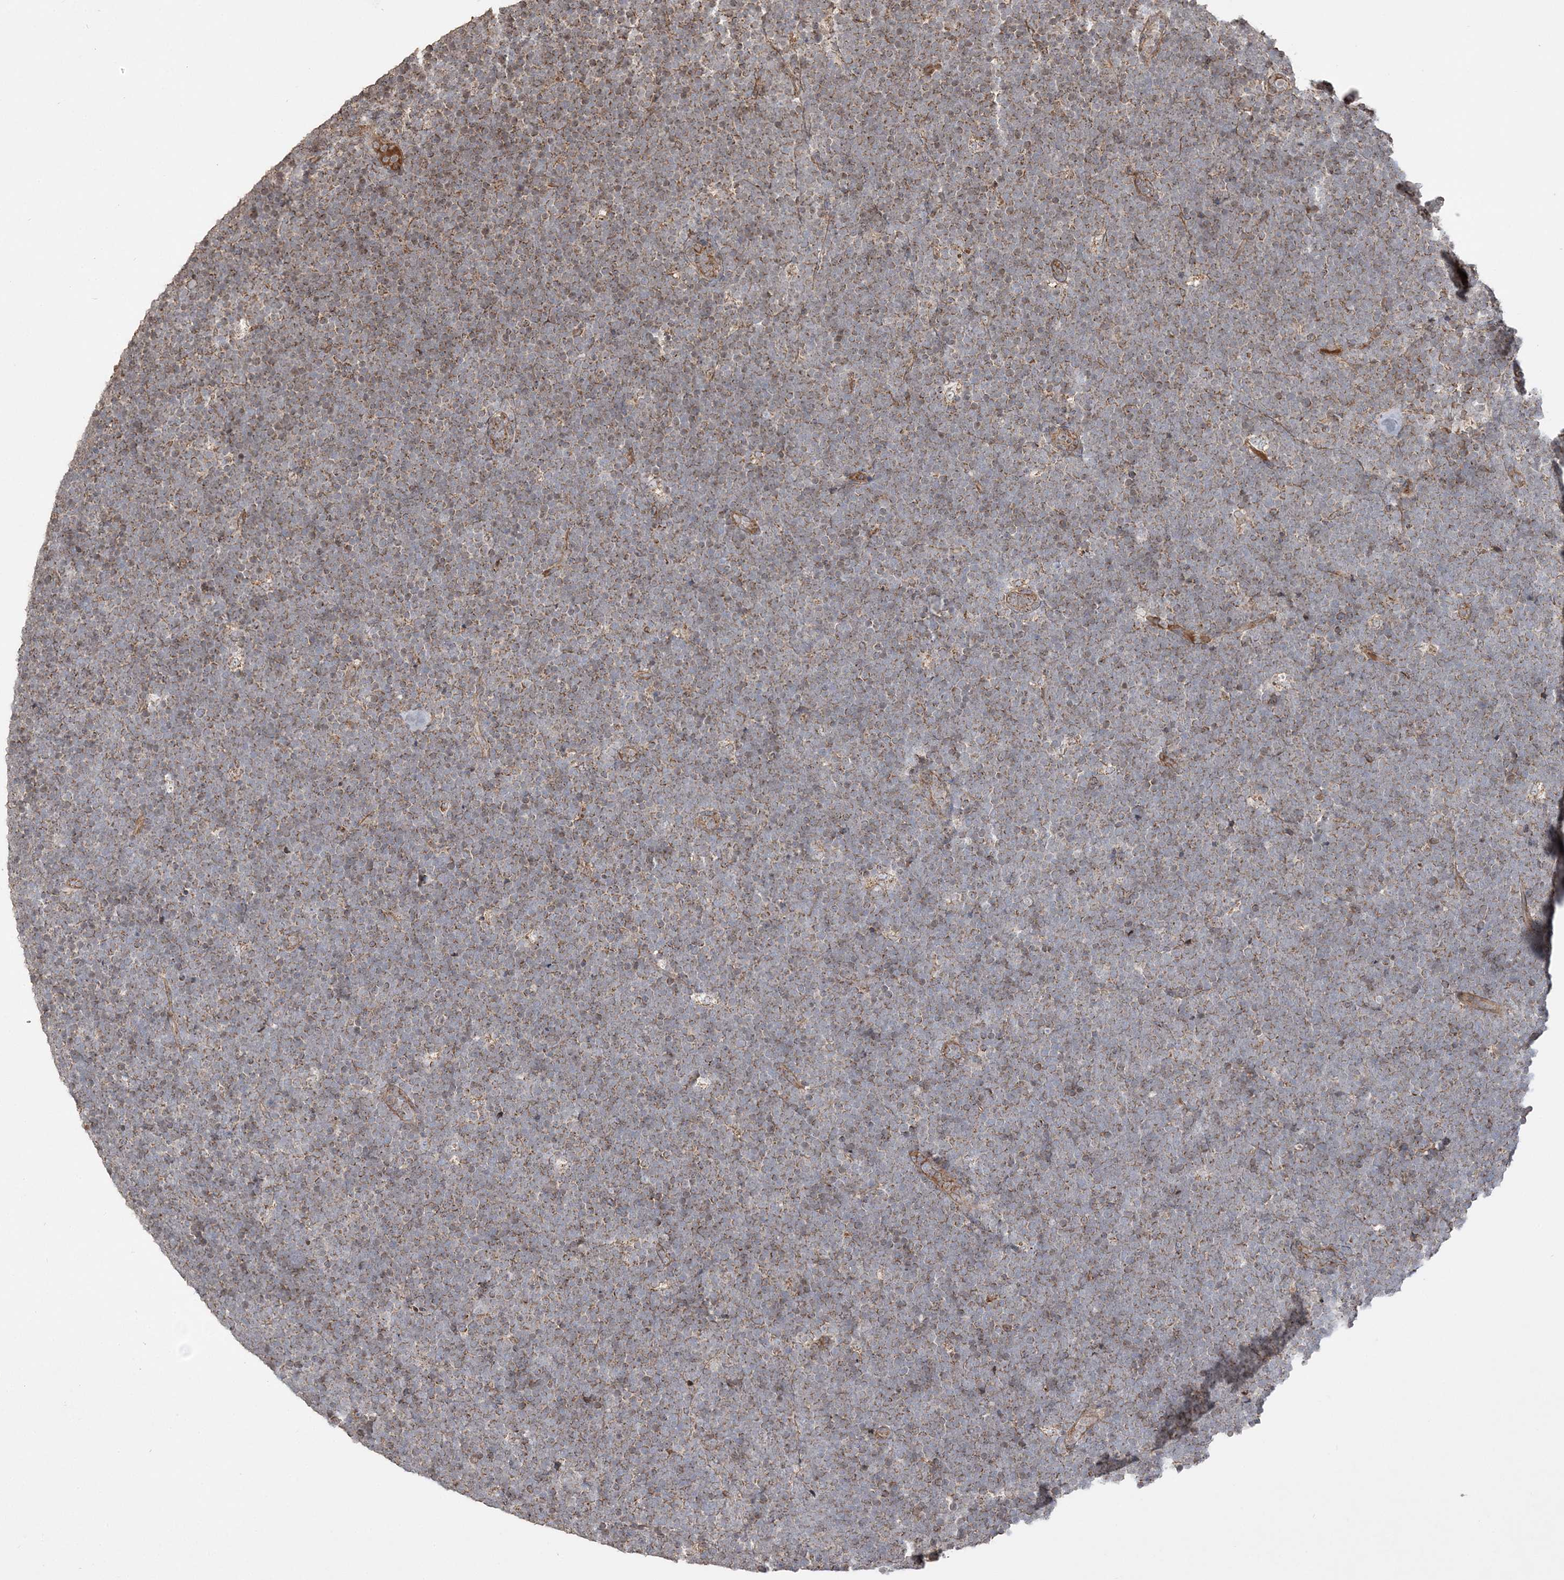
{"staining": {"intensity": "weak", "quantity": "25%-75%", "location": "cytoplasmic/membranous"}, "tissue": "lymphoma", "cell_type": "Tumor cells", "image_type": "cancer", "snomed": [{"axis": "morphology", "description": "Malignant lymphoma, non-Hodgkin's type, High grade"}, {"axis": "topography", "description": "Lymph node"}], "caption": "A histopathology image of malignant lymphoma, non-Hodgkin's type (high-grade) stained for a protein demonstrates weak cytoplasmic/membranous brown staining in tumor cells.", "gene": "SCLT1", "patient": {"sex": "male", "age": 13}}